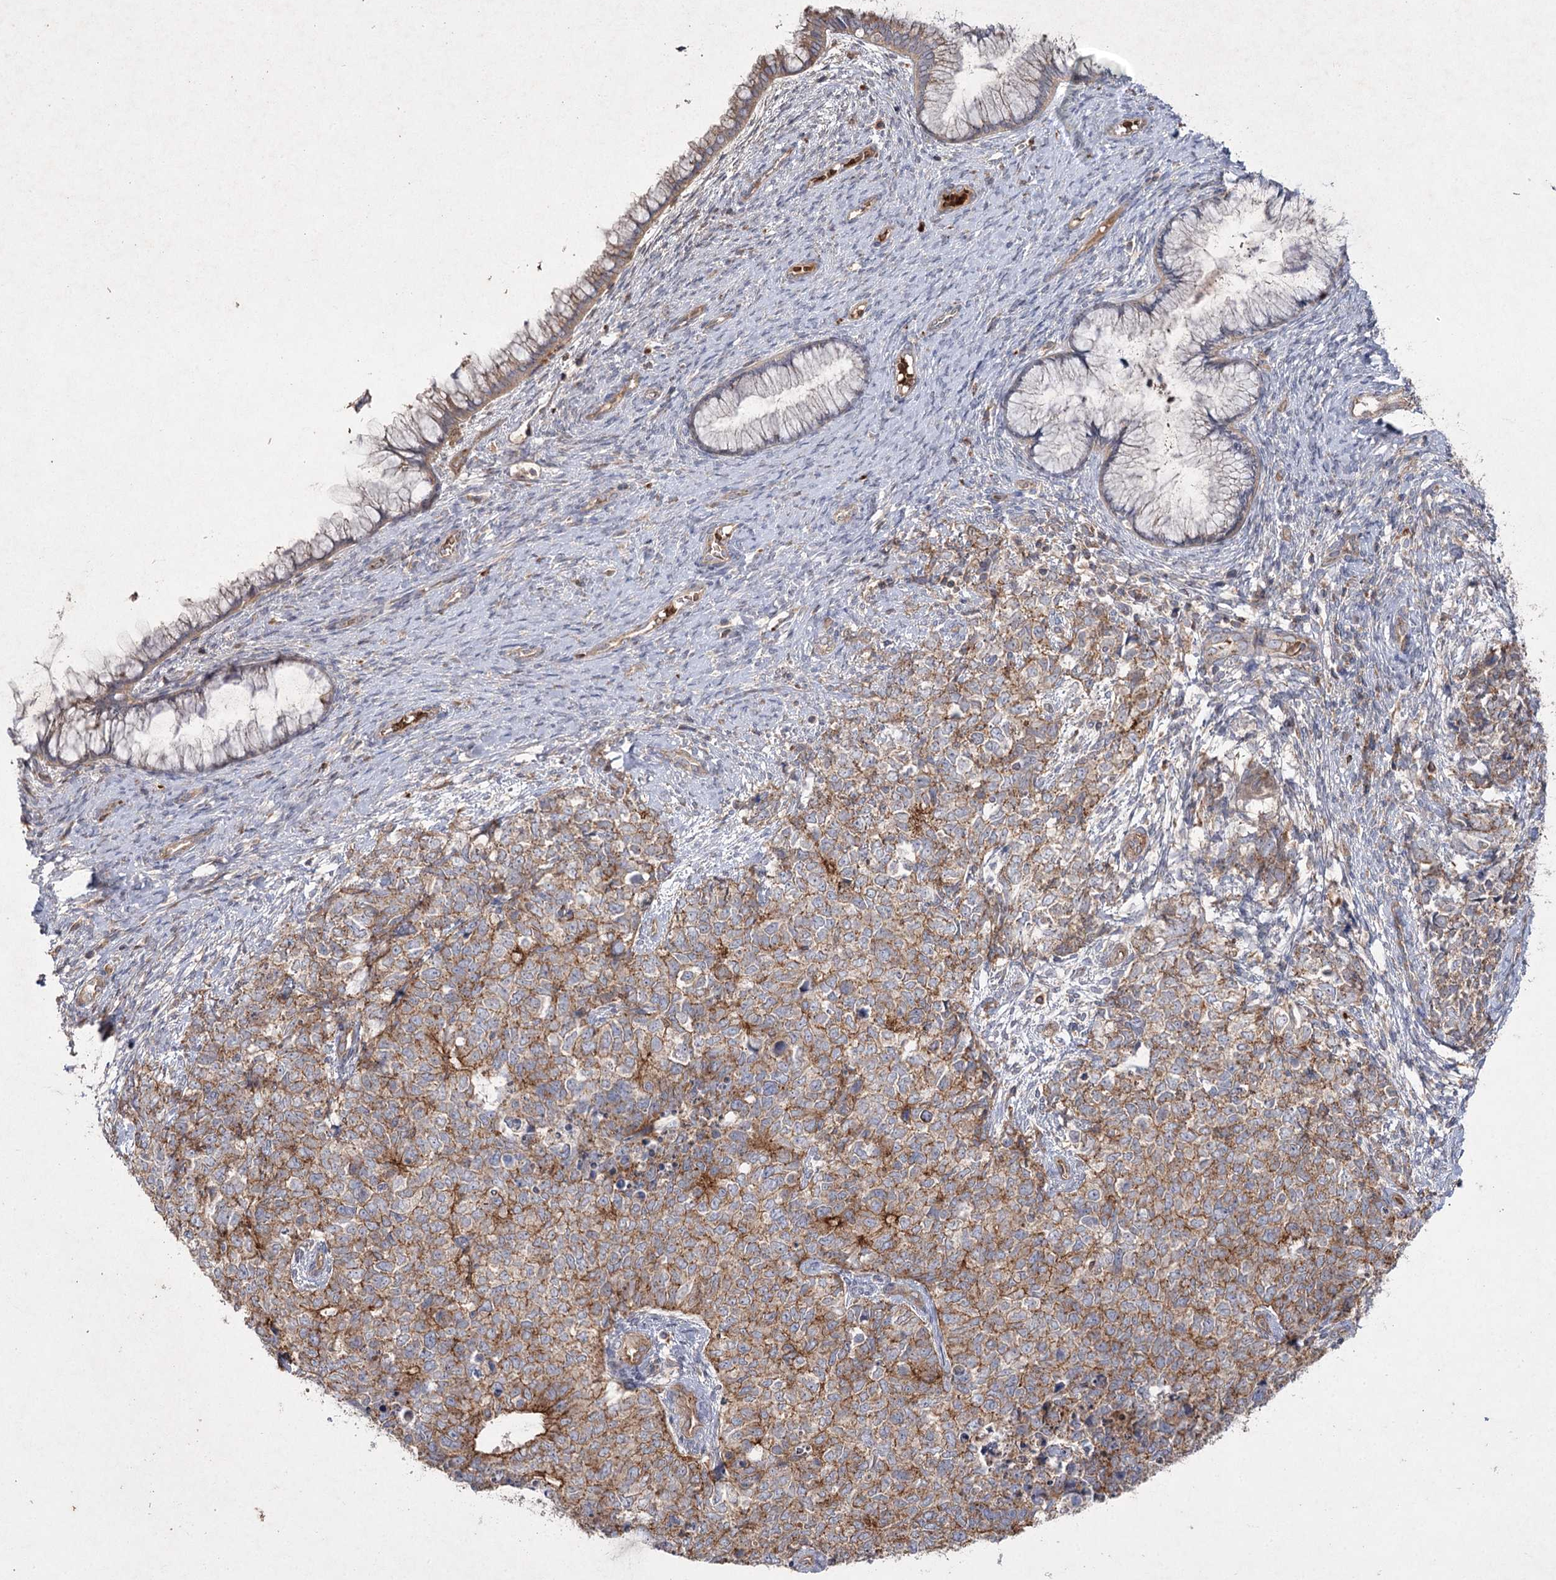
{"staining": {"intensity": "moderate", "quantity": ">75%", "location": "cytoplasmic/membranous"}, "tissue": "cervical cancer", "cell_type": "Tumor cells", "image_type": "cancer", "snomed": [{"axis": "morphology", "description": "Squamous cell carcinoma, NOS"}, {"axis": "topography", "description": "Cervix"}], "caption": "The histopathology image demonstrates immunohistochemical staining of cervical cancer. There is moderate cytoplasmic/membranous positivity is appreciated in approximately >75% of tumor cells.", "gene": "KIAA0825", "patient": {"sex": "female", "age": 63}}